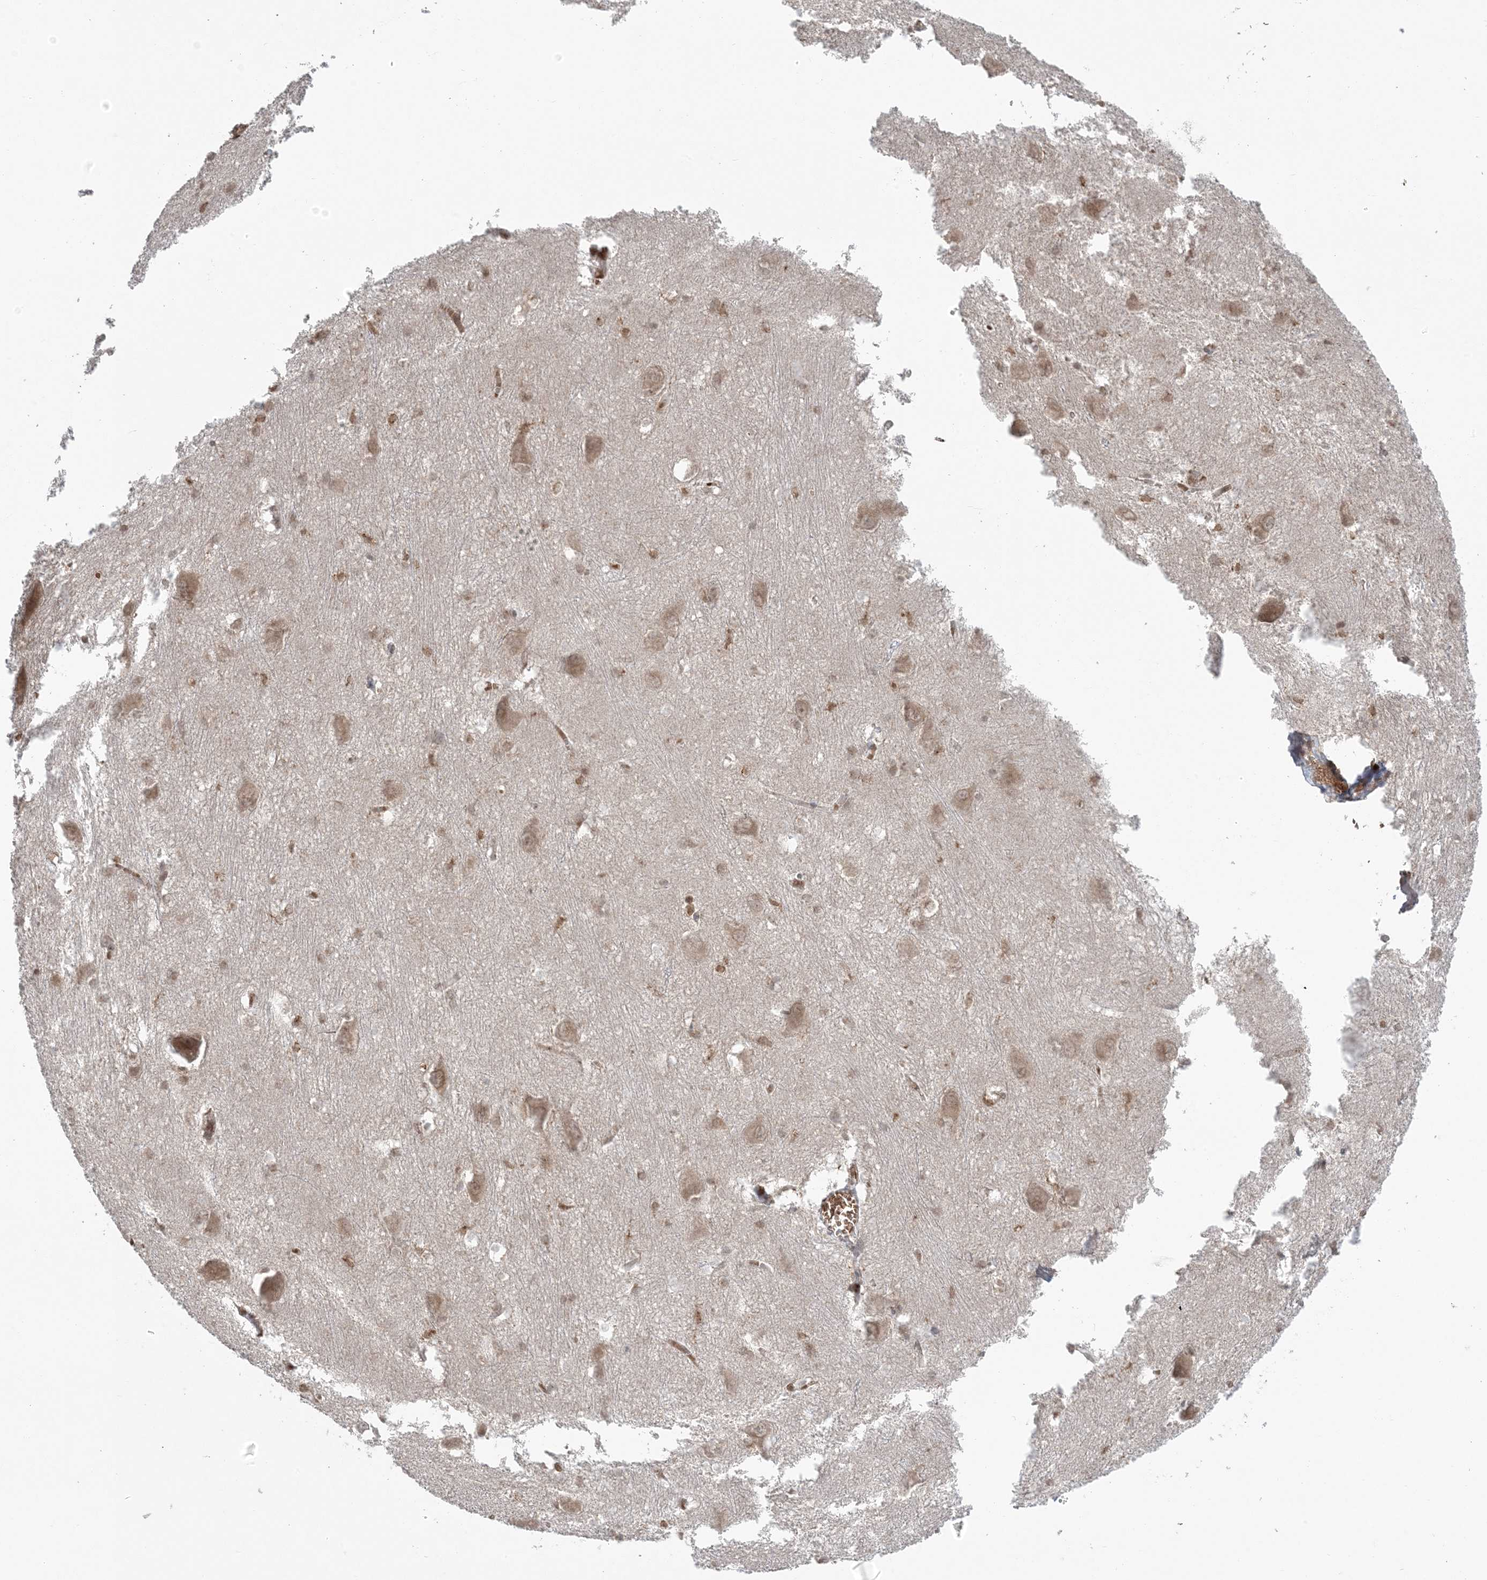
{"staining": {"intensity": "moderate", "quantity": "<25%", "location": "cytoplasmic/membranous,nuclear"}, "tissue": "caudate", "cell_type": "Glial cells", "image_type": "normal", "snomed": [{"axis": "morphology", "description": "Normal tissue, NOS"}, {"axis": "topography", "description": "Lateral ventricle wall"}], "caption": "Moderate cytoplasmic/membranous,nuclear protein positivity is identified in about <25% of glial cells in caudate. (DAB = brown stain, brightfield microscopy at high magnification).", "gene": "DDX19B", "patient": {"sex": "male", "age": 37}}